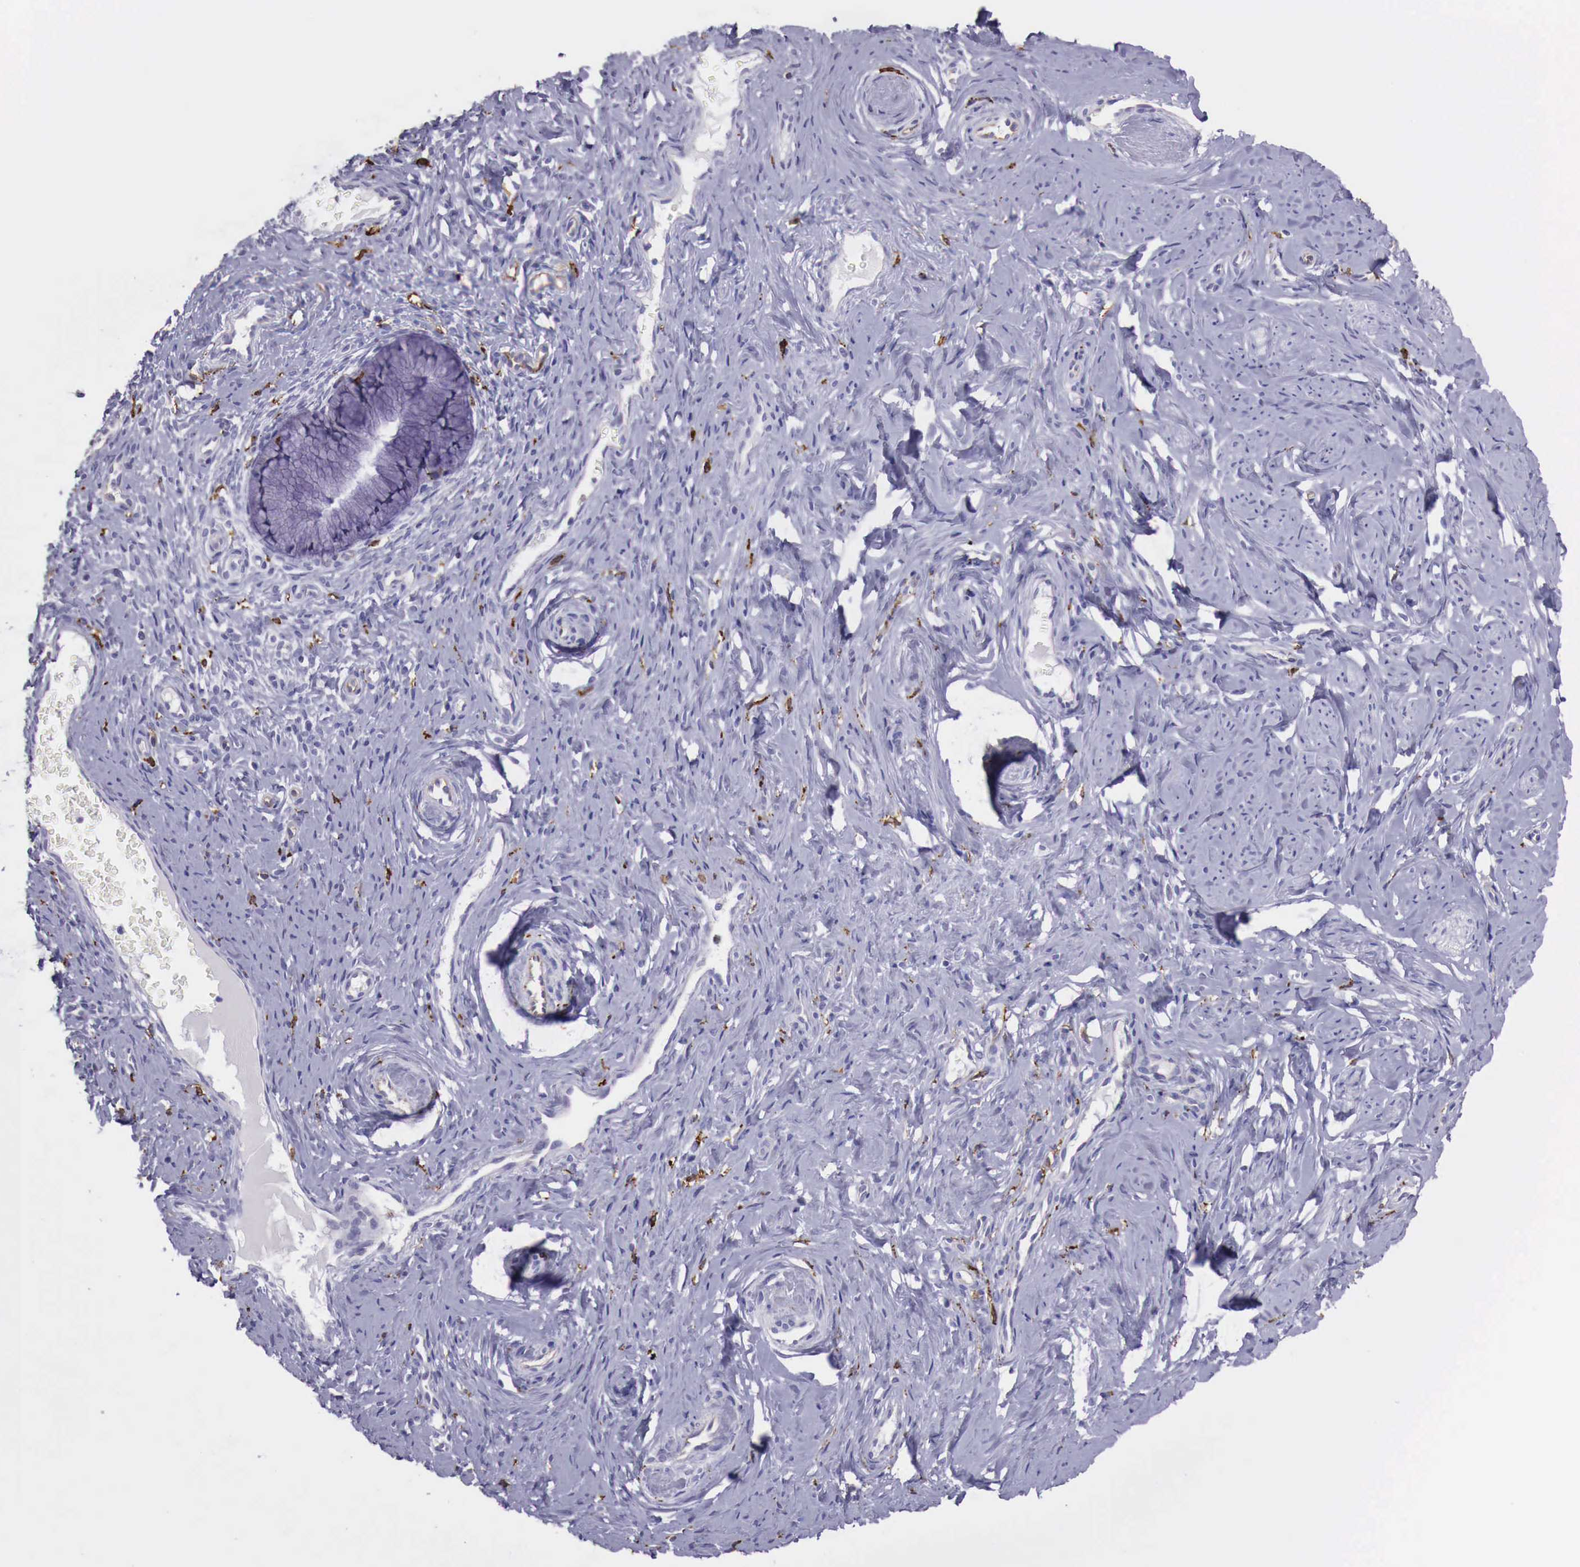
{"staining": {"intensity": "negative", "quantity": "none", "location": "none"}, "tissue": "cervix", "cell_type": "Glandular cells", "image_type": "normal", "snomed": [{"axis": "morphology", "description": "Normal tissue, NOS"}, {"axis": "topography", "description": "Cervix"}], "caption": "A photomicrograph of human cervix is negative for staining in glandular cells. (DAB IHC, high magnification).", "gene": "MSR1", "patient": {"sex": "female", "age": 70}}